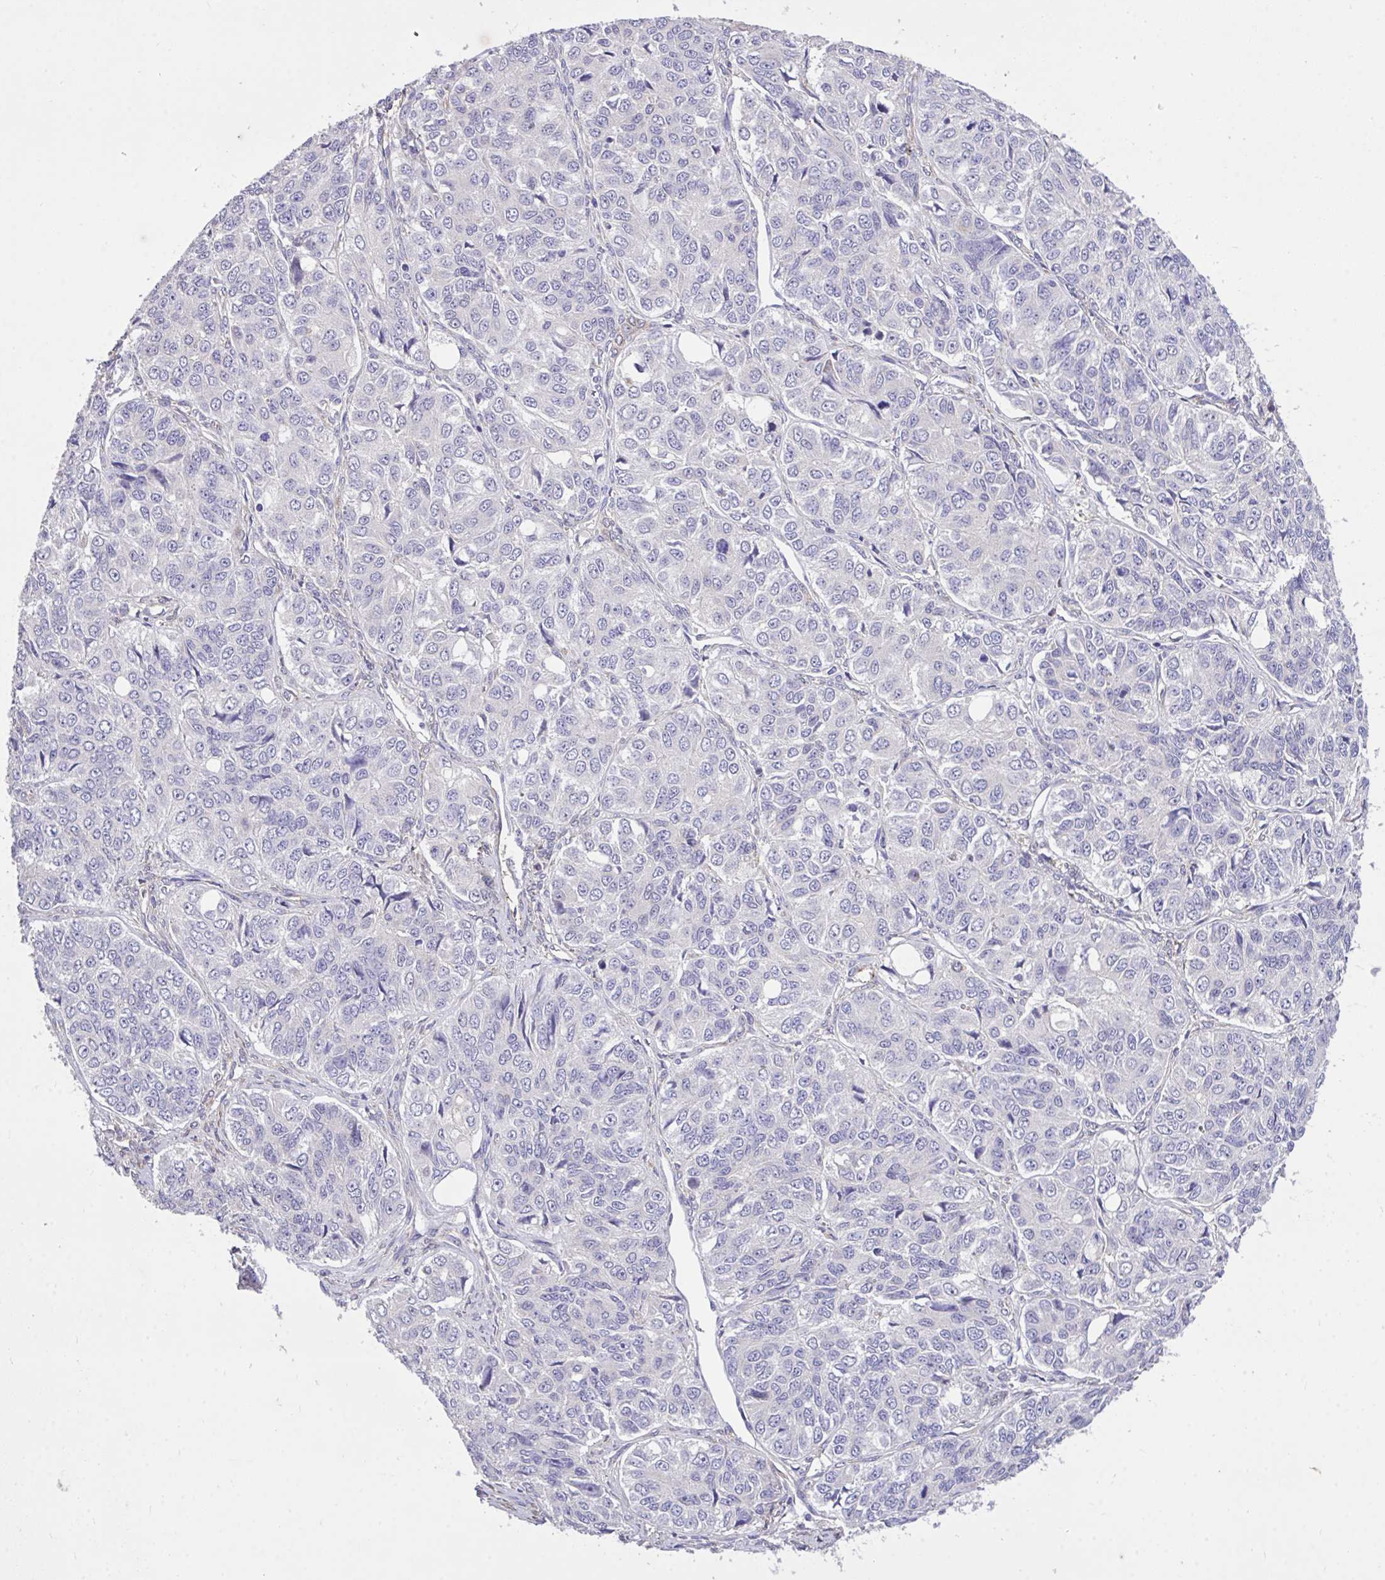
{"staining": {"intensity": "negative", "quantity": "none", "location": "none"}, "tissue": "ovarian cancer", "cell_type": "Tumor cells", "image_type": "cancer", "snomed": [{"axis": "morphology", "description": "Carcinoma, endometroid"}, {"axis": "topography", "description": "Ovary"}], "caption": "Immunohistochemistry (IHC) micrograph of neoplastic tissue: endometroid carcinoma (ovarian) stained with DAB (3,3'-diaminobenzidine) exhibits no significant protein positivity in tumor cells.", "gene": "MPC2", "patient": {"sex": "female", "age": 51}}